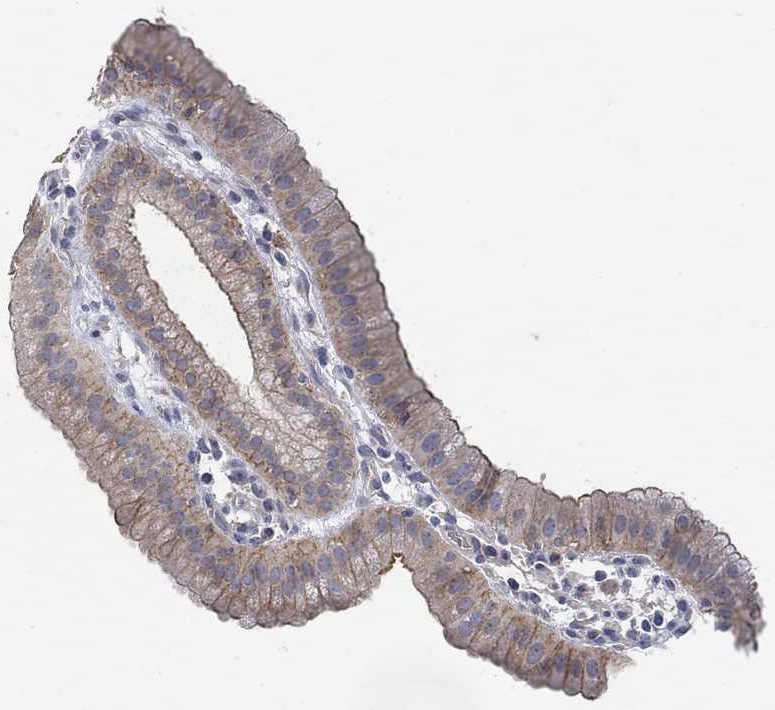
{"staining": {"intensity": "moderate", "quantity": "<25%", "location": "cytoplasmic/membranous"}, "tissue": "gallbladder", "cell_type": "Glandular cells", "image_type": "normal", "snomed": [{"axis": "morphology", "description": "Normal tissue, NOS"}, {"axis": "topography", "description": "Gallbladder"}], "caption": "Unremarkable gallbladder was stained to show a protein in brown. There is low levels of moderate cytoplasmic/membranous positivity in approximately <25% of glandular cells.", "gene": "SYT16", "patient": {"sex": "male", "age": 67}}